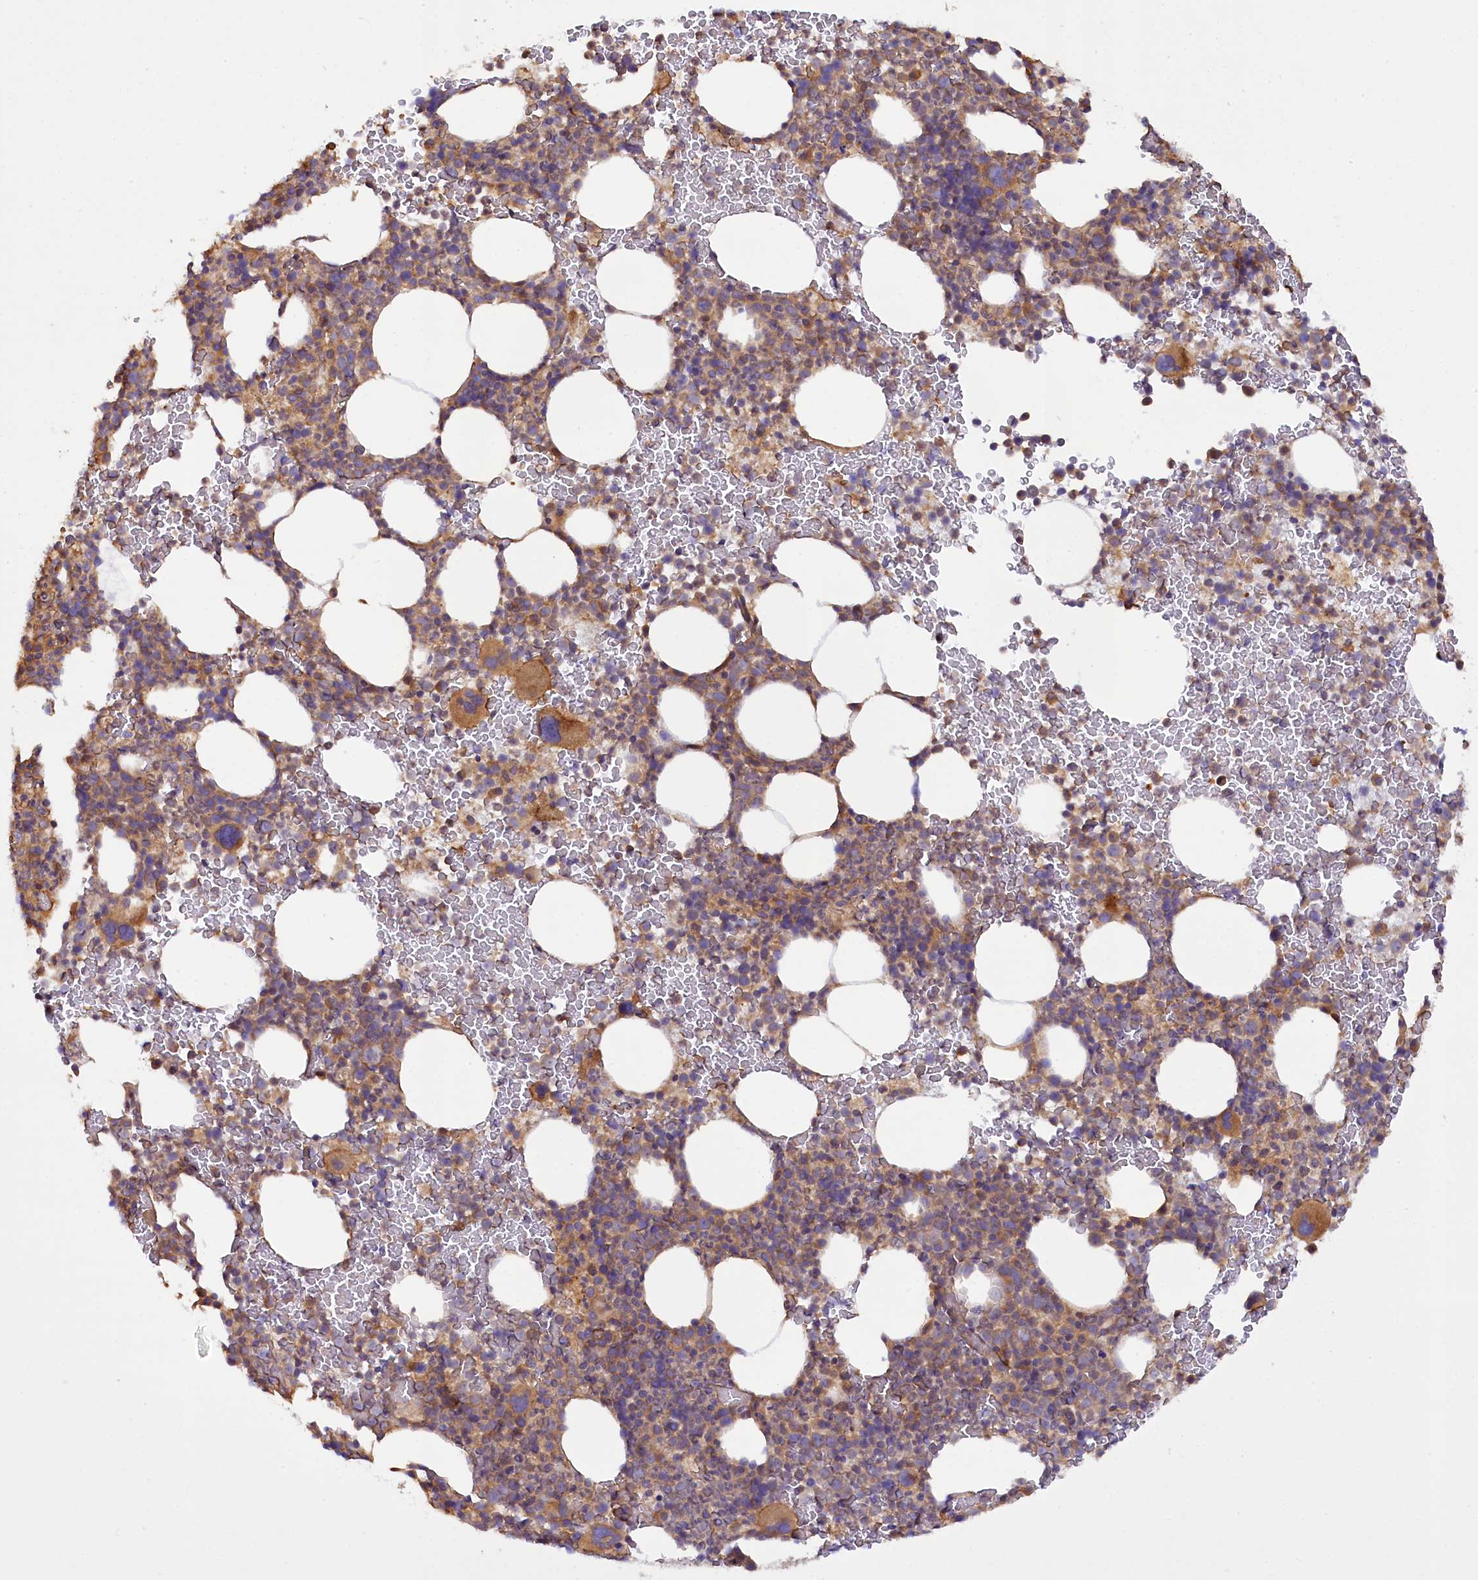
{"staining": {"intensity": "moderate", "quantity": "25%-75%", "location": "cytoplasmic/membranous"}, "tissue": "bone marrow", "cell_type": "Hematopoietic cells", "image_type": "normal", "snomed": [{"axis": "morphology", "description": "Normal tissue, NOS"}, {"axis": "topography", "description": "Bone marrow"}], "caption": "Protein staining exhibits moderate cytoplasmic/membranous expression in about 25%-75% of hematopoietic cells in normal bone marrow.", "gene": "FUZ", "patient": {"sex": "female", "age": 82}}